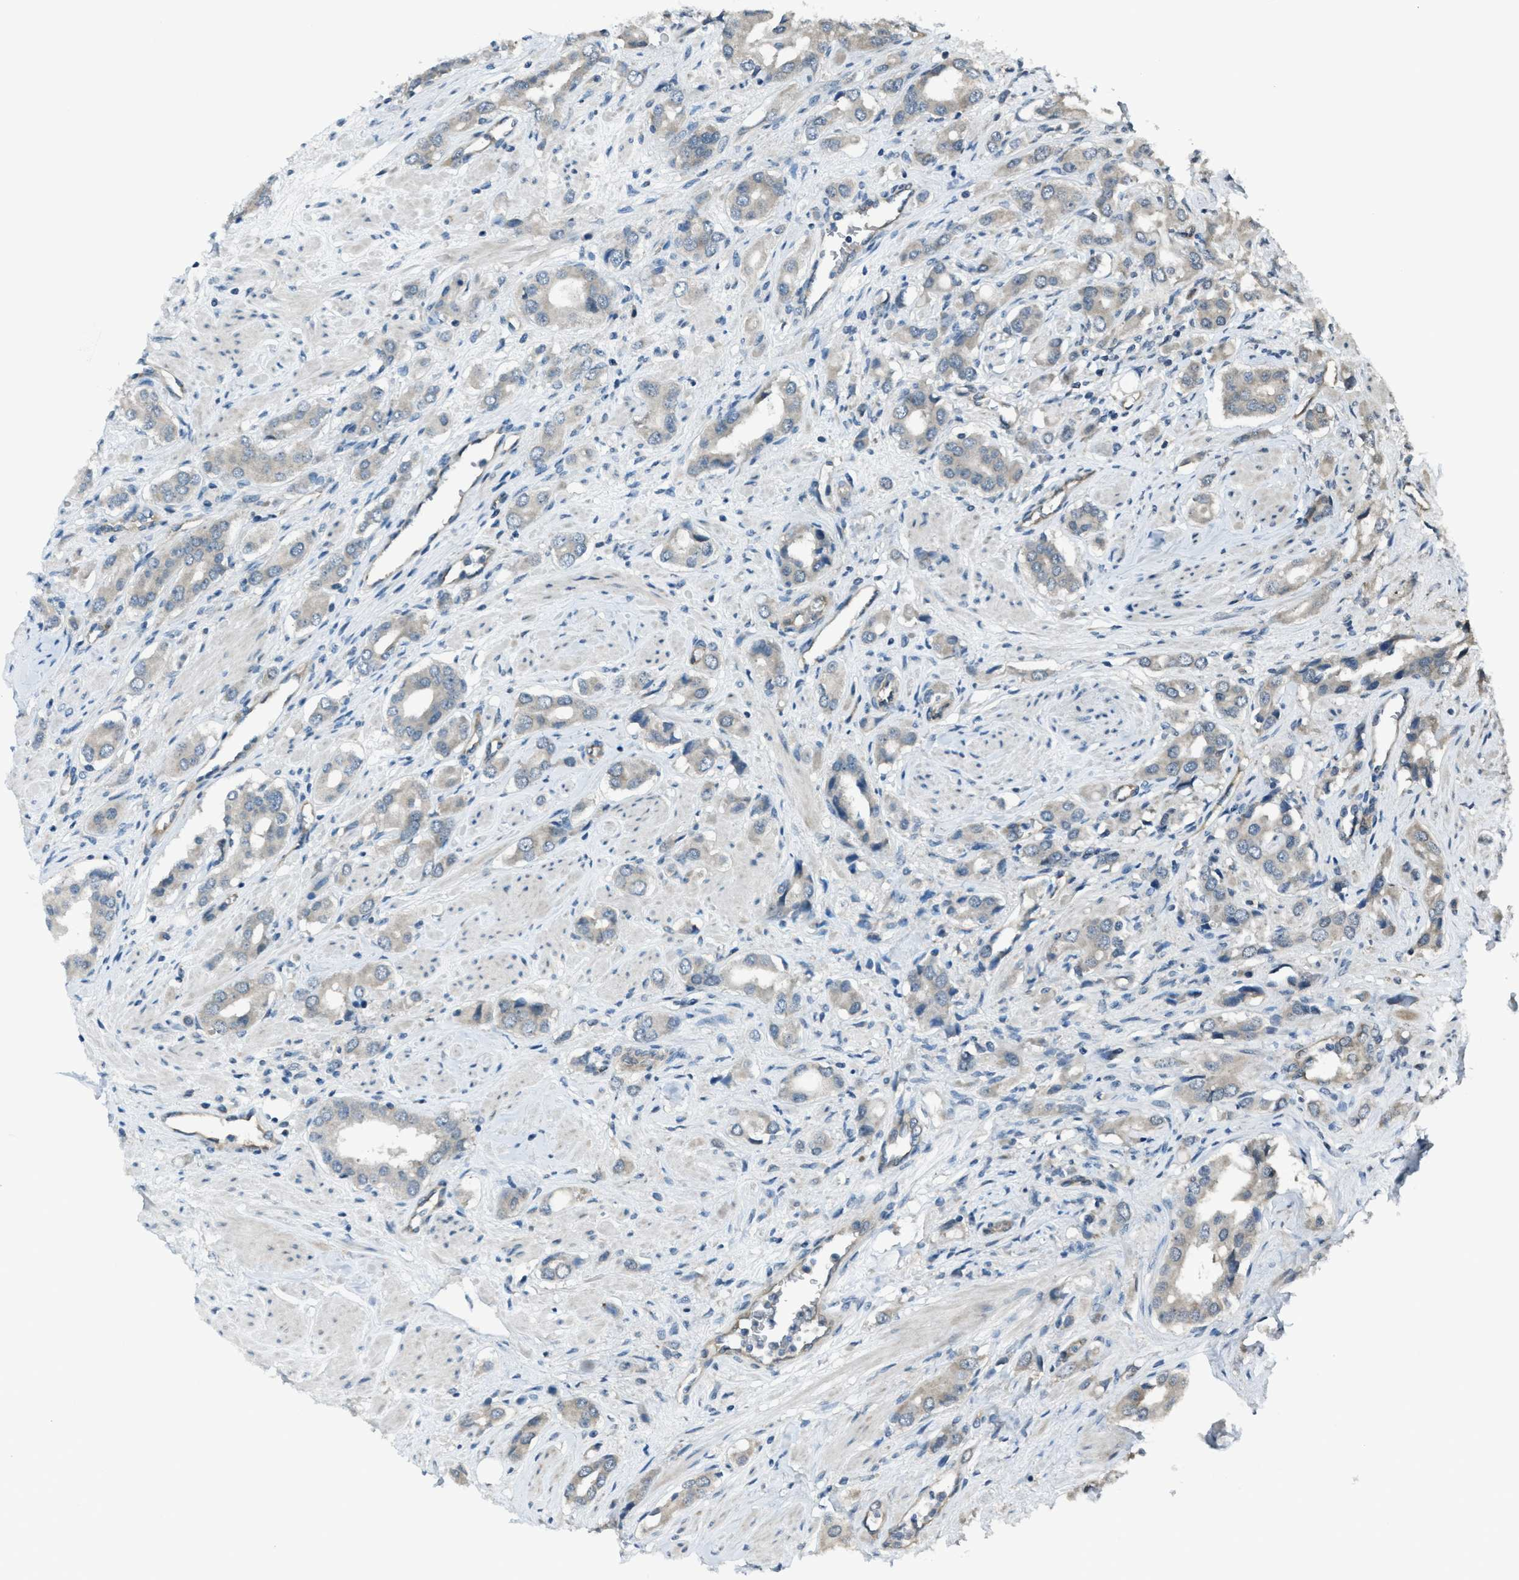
{"staining": {"intensity": "weak", "quantity": "<25%", "location": "cytoplasmic/membranous"}, "tissue": "prostate cancer", "cell_type": "Tumor cells", "image_type": "cancer", "snomed": [{"axis": "morphology", "description": "Adenocarcinoma, High grade"}, {"axis": "topography", "description": "Prostate"}], "caption": "Immunohistochemistry image of neoplastic tissue: human high-grade adenocarcinoma (prostate) stained with DAB exhibits no significant protein staining in tumor cells. (DAB IHC, high magnification).", "gene": "ASAP2", "patient": {"sex": "male", "age": 52}}